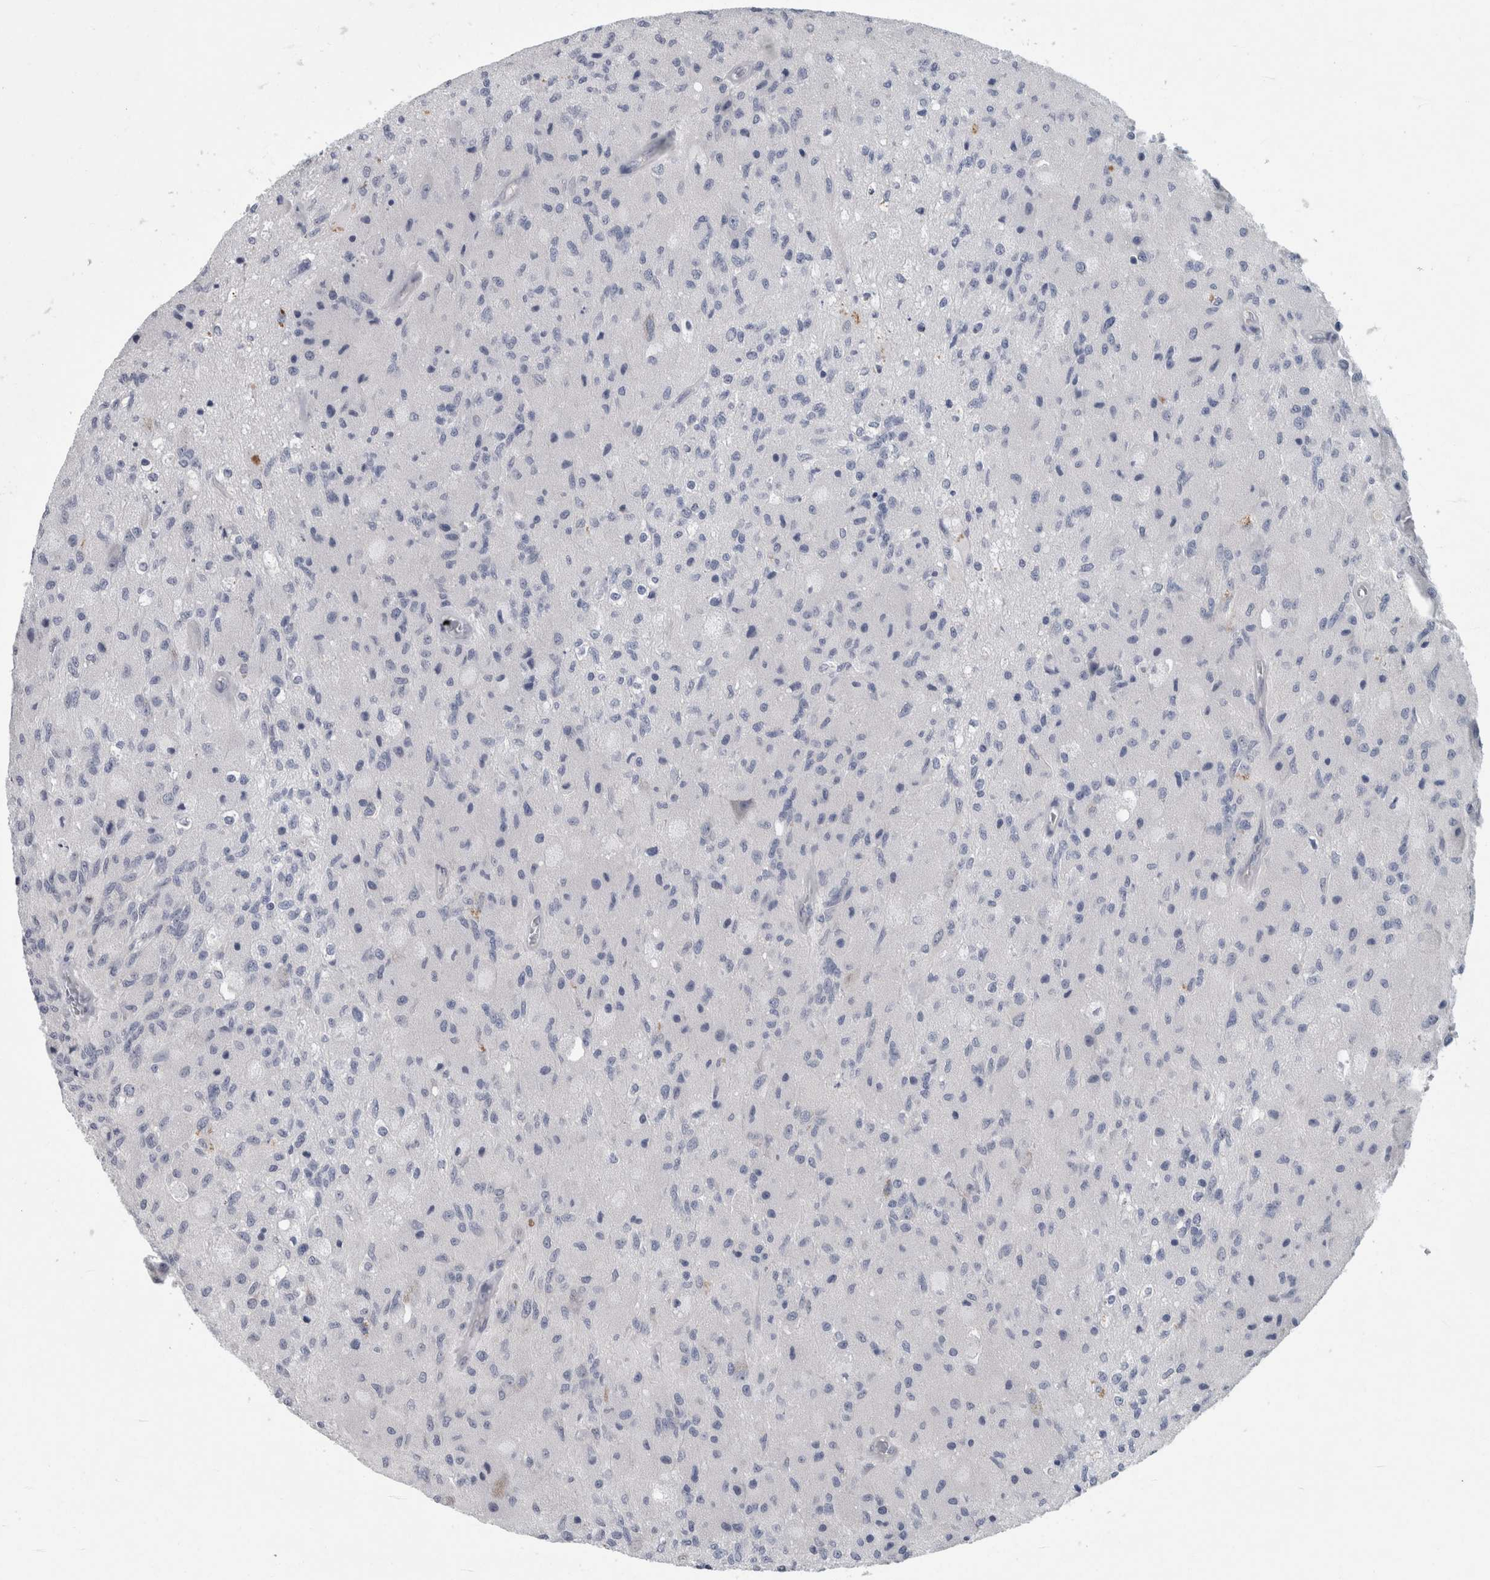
{"staining": {"intensity": "negative", "quantity": "none", "location": "none"}, "tissue": "glioma", "cell_type": "Tumor cells", "image_type": "cancer", "snomed": [{"axis": "morphology", "description": "Normal tissue, NOS"}, {"axis": "morphology", "description": "Glioma, malignant, High grade"}, {"axis": "topography", "description": "Cerebral cortex"}], "caption": "High magnification brightfield microscopy of malignant glioma (high-grade) stained with DAB (3,3'-diaminobenzidine) (brown) and counterstained with hematoxylin (blue): tumor cells show no significant positivity.", "gene": "FAM83H", "patient": {"sex": "male", "age": 77}}